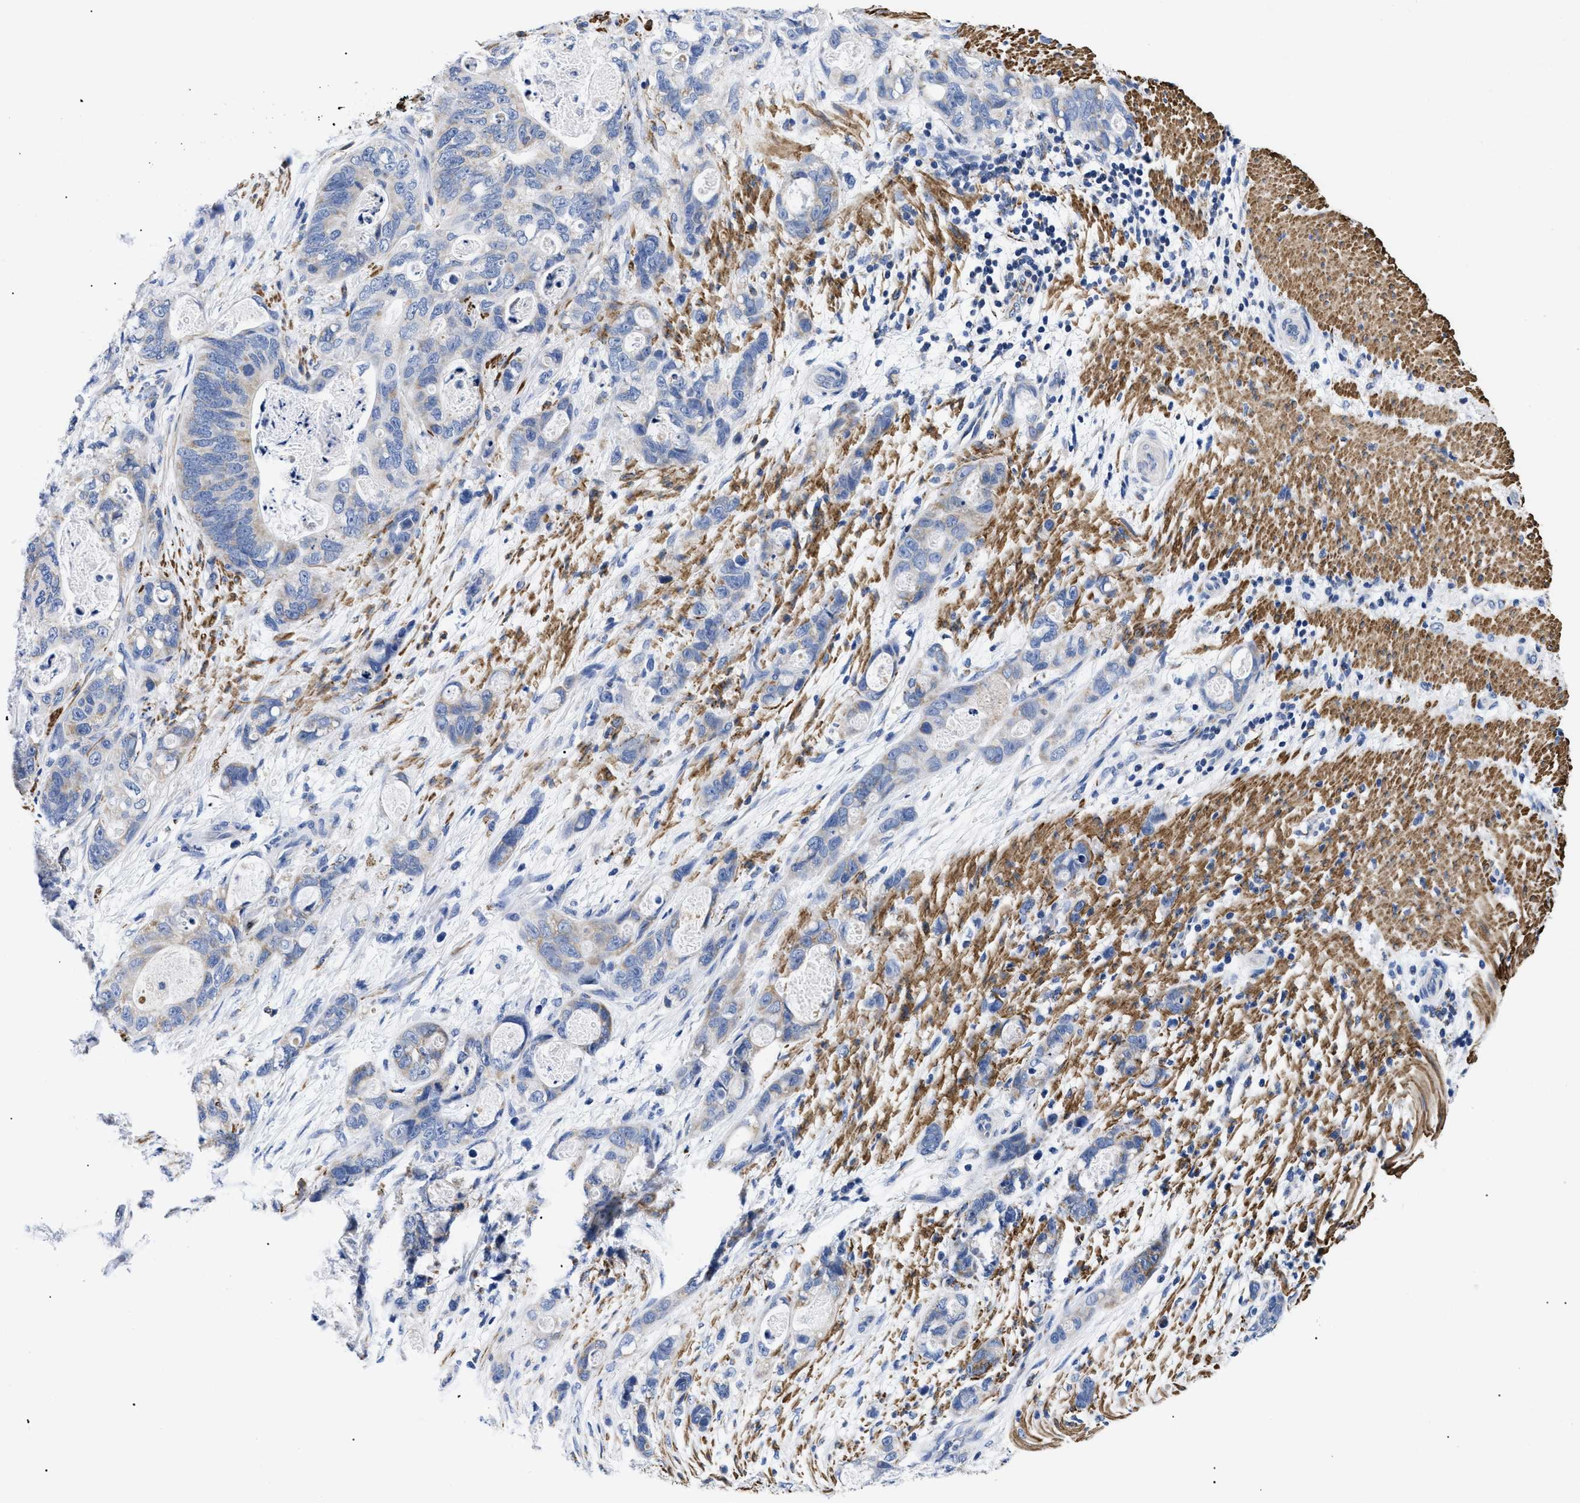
{"staining": {"intensity": "negative", "quantity": "none", "location": "none"}, "tissue": "stomach cancer", "cell_type": "Tumor cells", "image_type": "cancer", "snomed": [{"axis": "morphology", "description": "Normal tissue, NOS"}, {"axis": "morphology", "description": "Adenocarcinoma, NOS"}, {"axis": "topography", "description": "Stomach"}], "caption": "Immunohistochemistry histopathology image of neoplastic tissue: stomach adenocarcinoma stained with DAB displays no significant protein expression in tumor cells. The staining is performed using DAB brown chromogen with nuclei counter-stained in using hematoxylin.", "gene": "GPR149", "patient": {"sex": "female", "age": 89}}